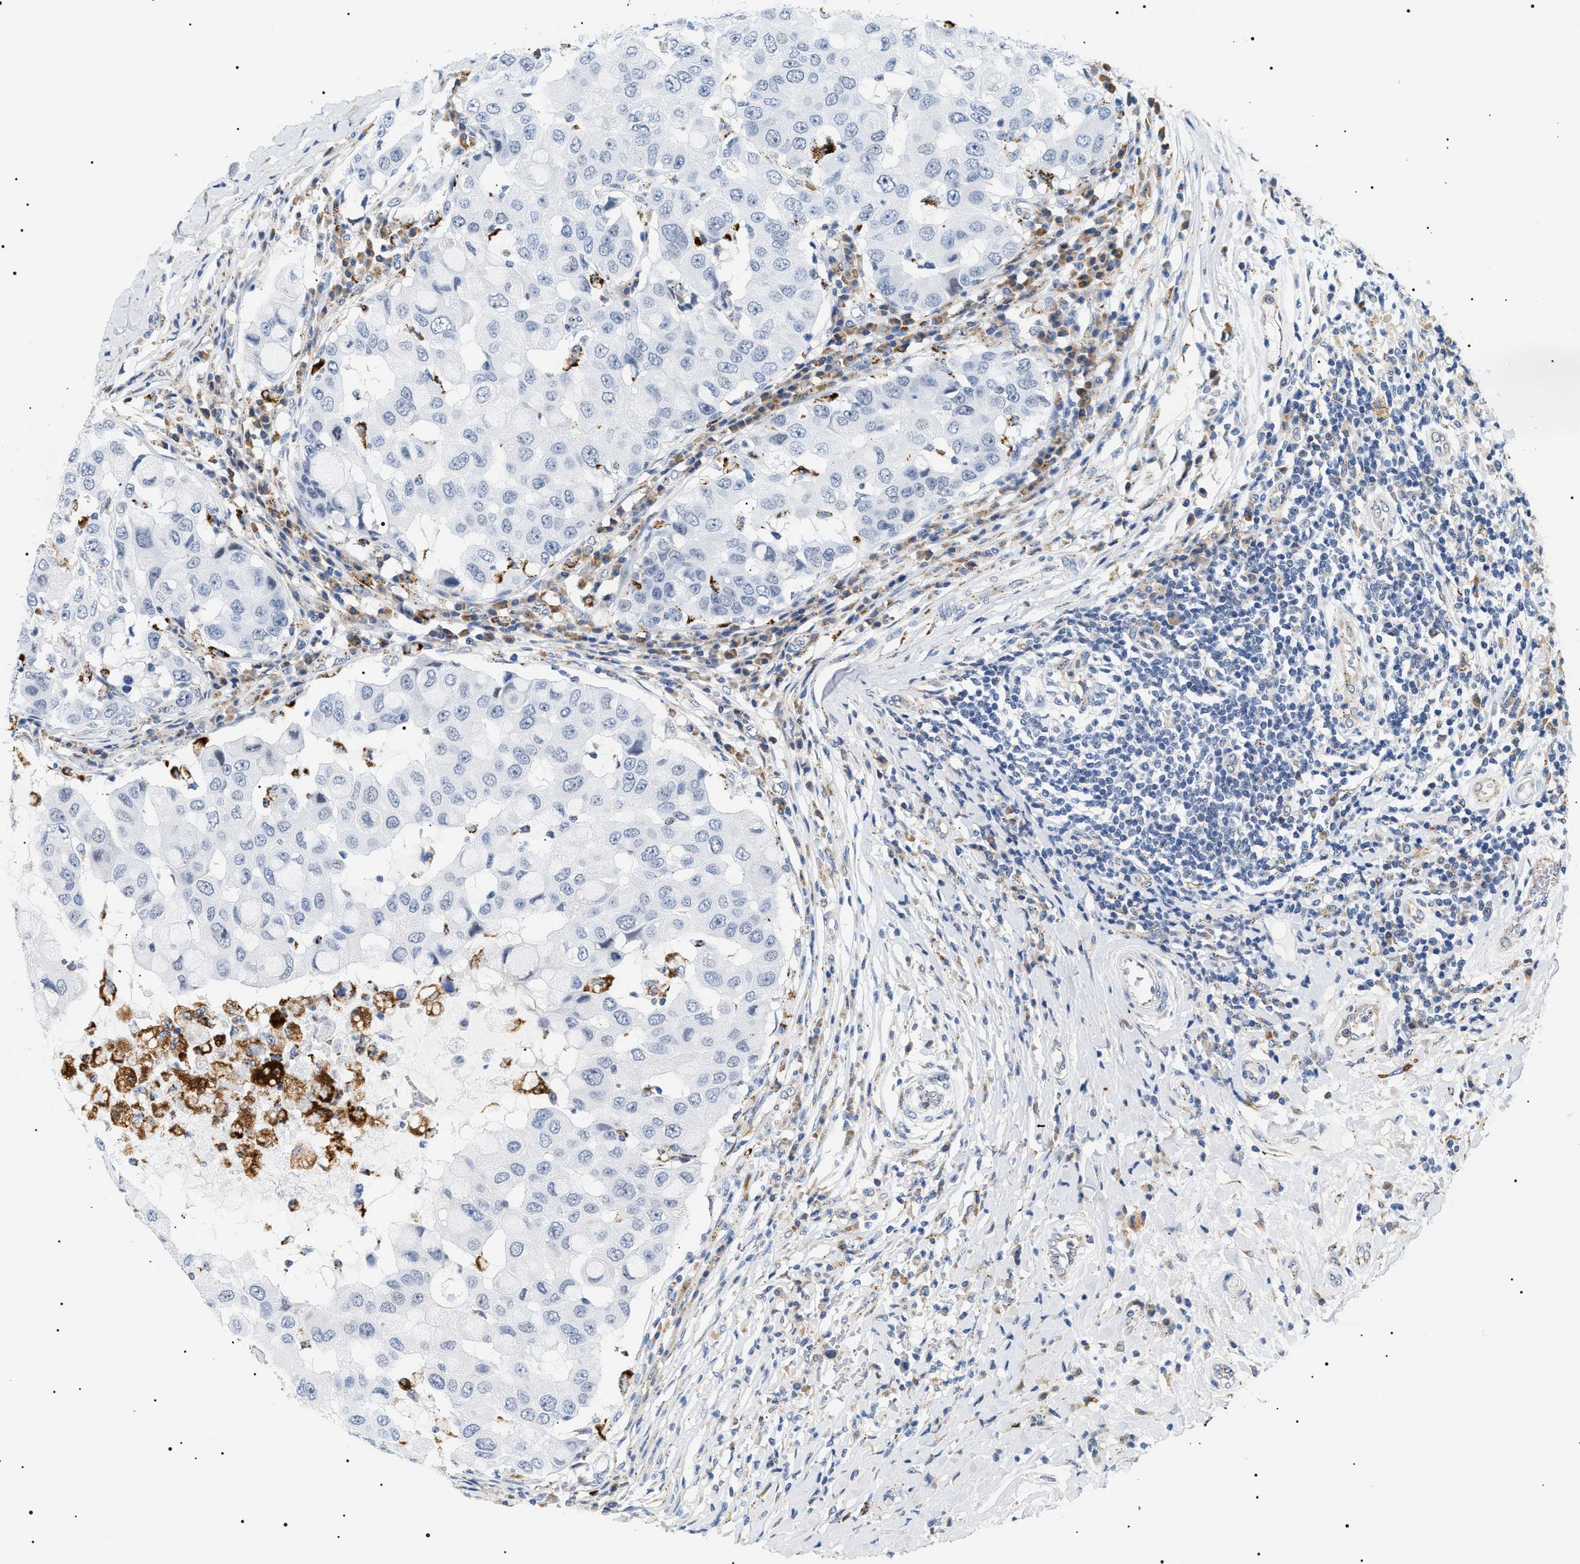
{"staining": {"intensity": "negative", "quantity": "none", "location": "none"}, "tissue": "breast cancer", "cell_type": "Tumor cells", "image_type": "cancer", "snomed": [{"axis": "morphology", "description": "Duct carcinoma"}, {"axis": "topography", "description": "Breast"}], "caption": "High power microscopy micrograph of an immunohistochemistry (IHC) histopathology image of infiltrating ductal carcinoma (breast), revealing no significant staining in tumor cells. The staining is performed using DAB (3,3'-diaminobenzidine) brown chromogen with nuclei counter-stained in using hematoxylin.", "gene": "HSD17B11", "patient": {"sex": "female", "age": 27}}